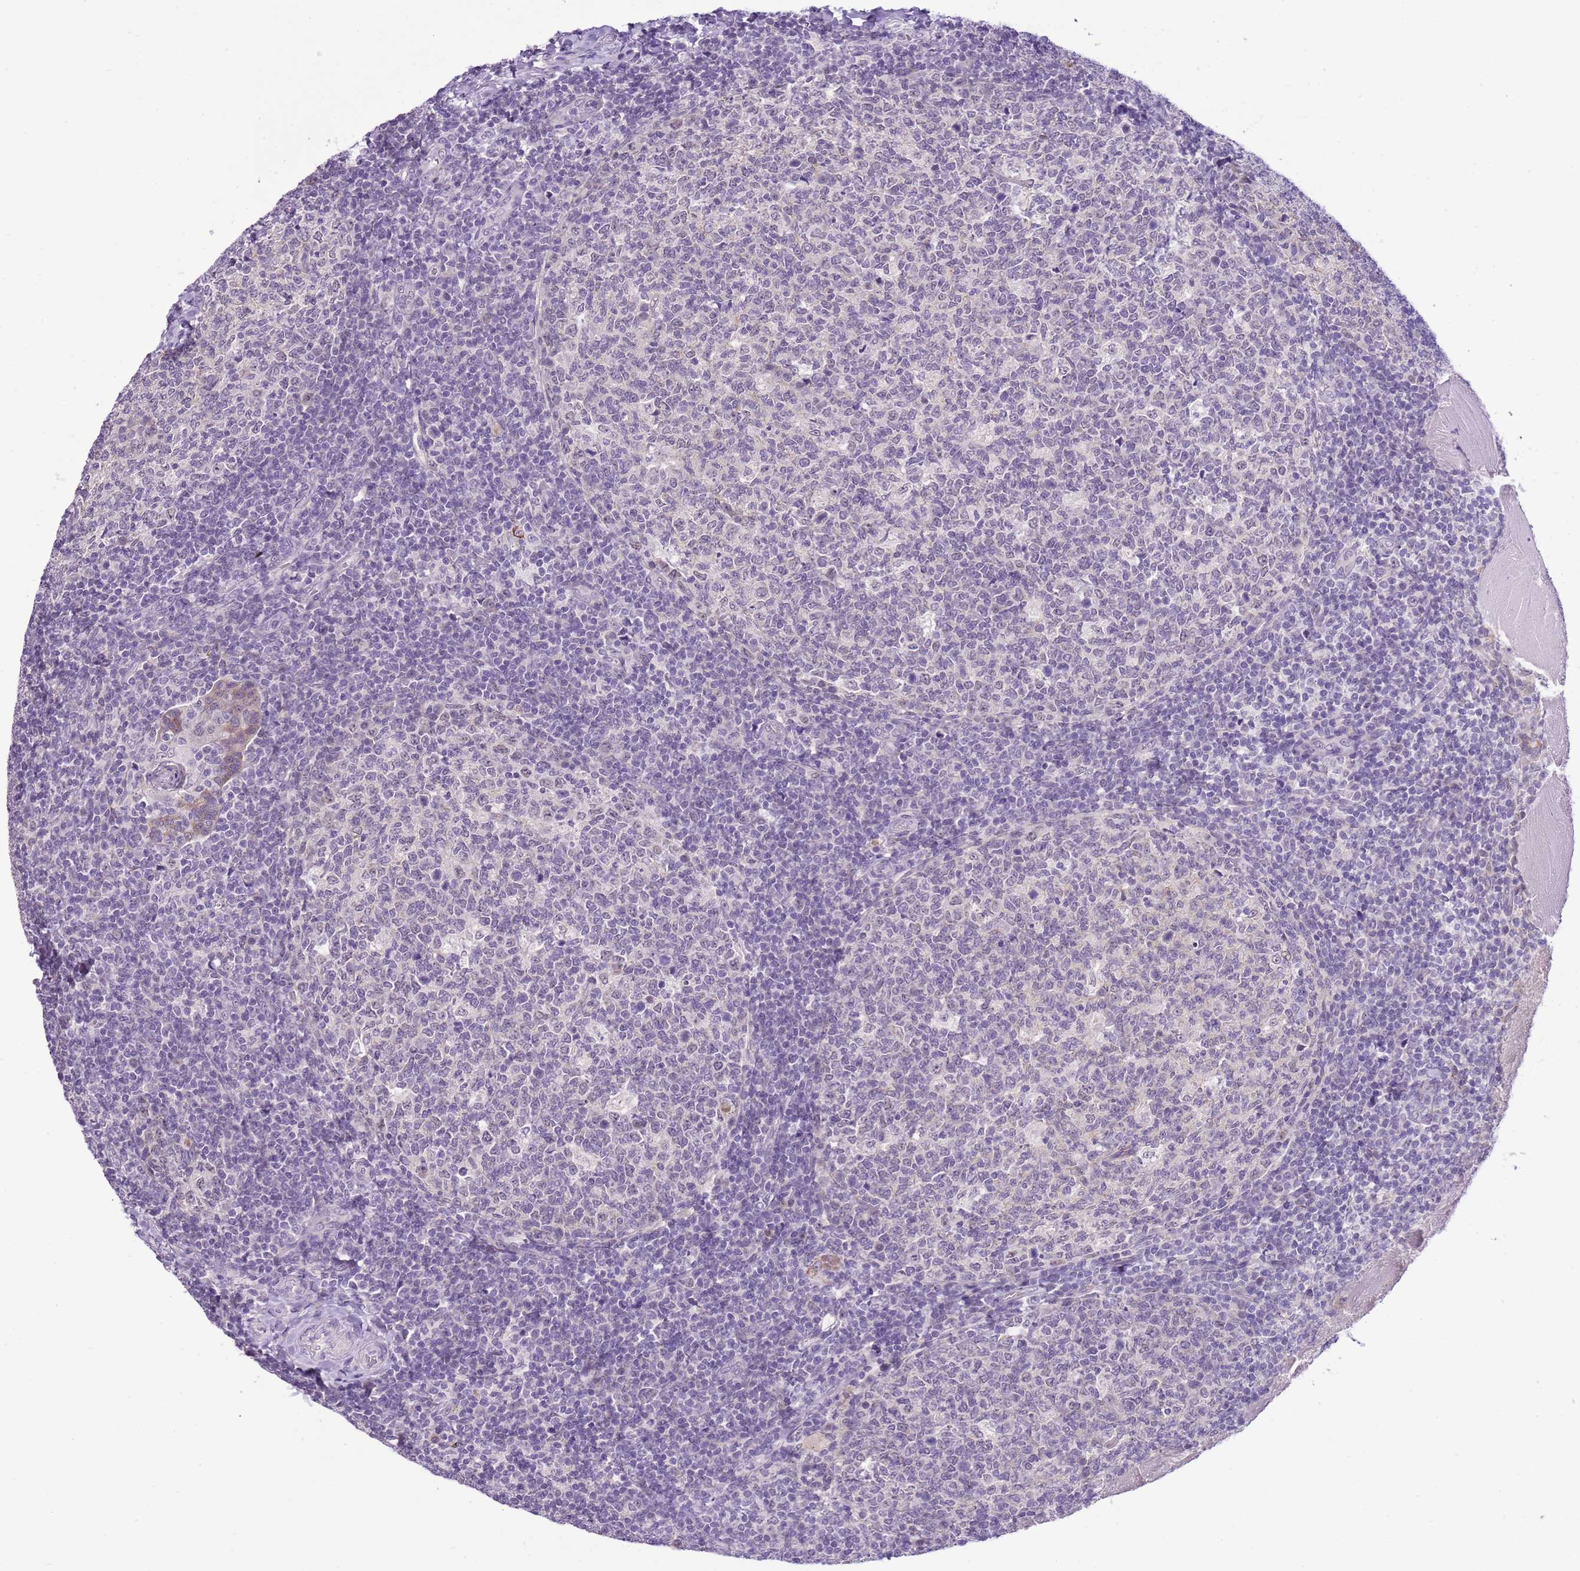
{"staining": {"intensity": "negative", "quantity": "none", "location": "none"}, "tissue": "tonsil", "cell_type": "Germinal center cells", "image_type": "normal", "snomed": [{"axis": "morphology", "description": "Normal tissue, NOS"}, {"axis": "topography", "description": "Tonsil"}], "caption": "DAB (3,3'-diaminobenzidine) immunohistochemical staining of normal tonsil demonstrates no significant expression in germinal center cells.", "gene": "FAM120C", "patient": {"sex": "female", "age": 19}}